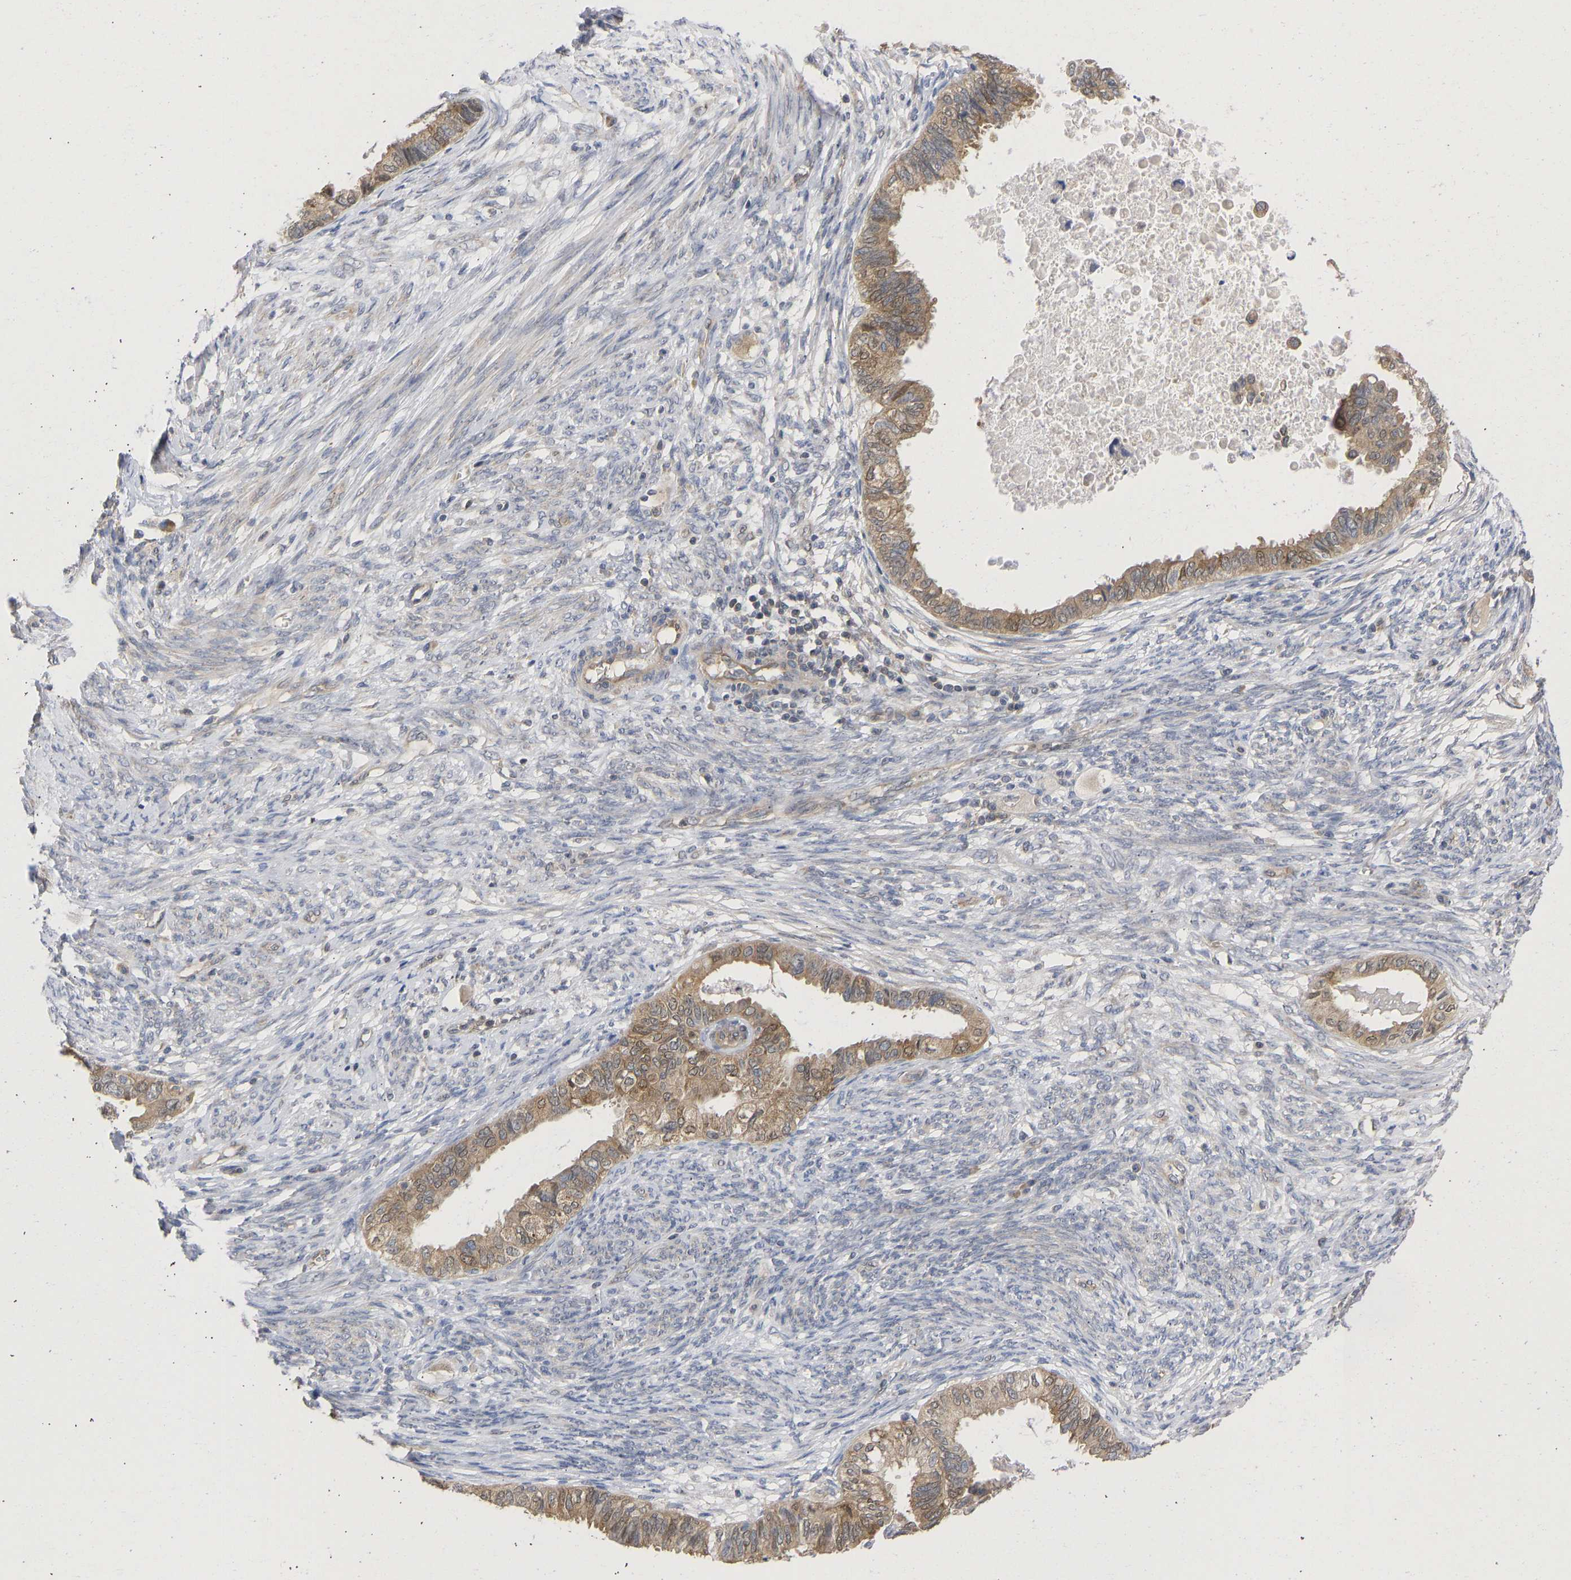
{"staining": {"intensity": "moderate", "quantity": ">75%", "location": "cytoplasmic/membranous"}, "tissue": "cervical cancer", "cell_type": "Tumor cells", "image_type": "cancer", "snomed": [{"axis": "morphology", "description": "Normal tissue, NOS"}, {"axis": "morphology", "description": "Adenocarcinoma, NOS"}, {"axis": "topography", "description": "Cervix"}, {"axis": "topography", "description": "Endometrium"}], "caption": "Cervical cancer stained with DAB (3,3'-diaminobenzidine) IHC exhibits medium levels of moderate cytoplasmic/membranous staining in approximately >75% of tumor cells.", "gene": "MAP2K3", "patient": {"sex": "female", "age": 86}}